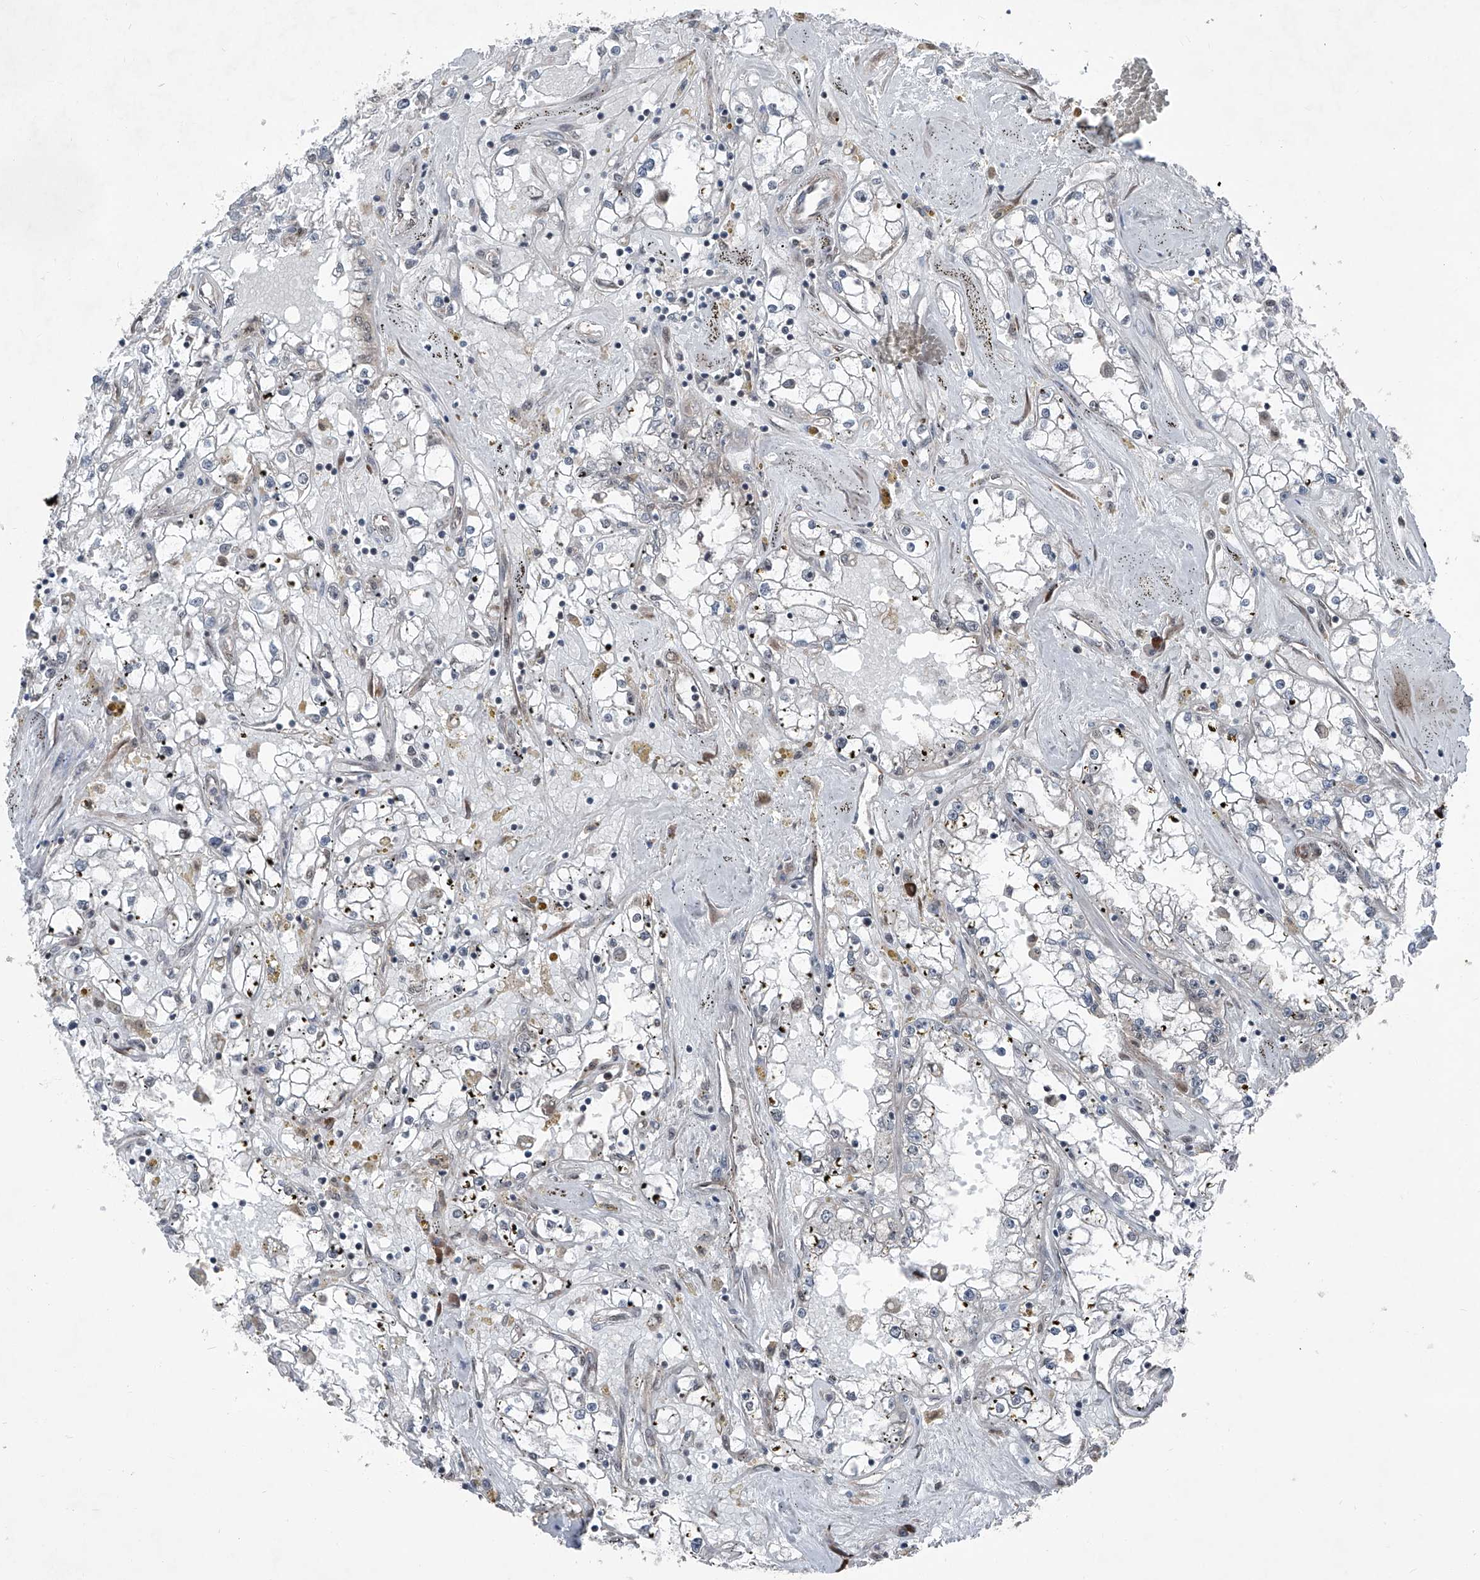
{"staining": {"intensity": "negative", "quantity": "none", "location": "none"}, "tissue": "renal cancer", "cell_type": "Tumor cells", "image_type": "cancer", "snomed": [{"axis": "morphology", "description": "Adenocarcinoma, NOS"}, {"axis": "topography", "description": "Kidney"}], "caption": "This is an immunohistochemistry (IHC) histopathology image of human adenocarcinoma (renal). There is no expression in tumor cells.", "gene": "COA7", "patient": {"sex": "male", "age": 56}}